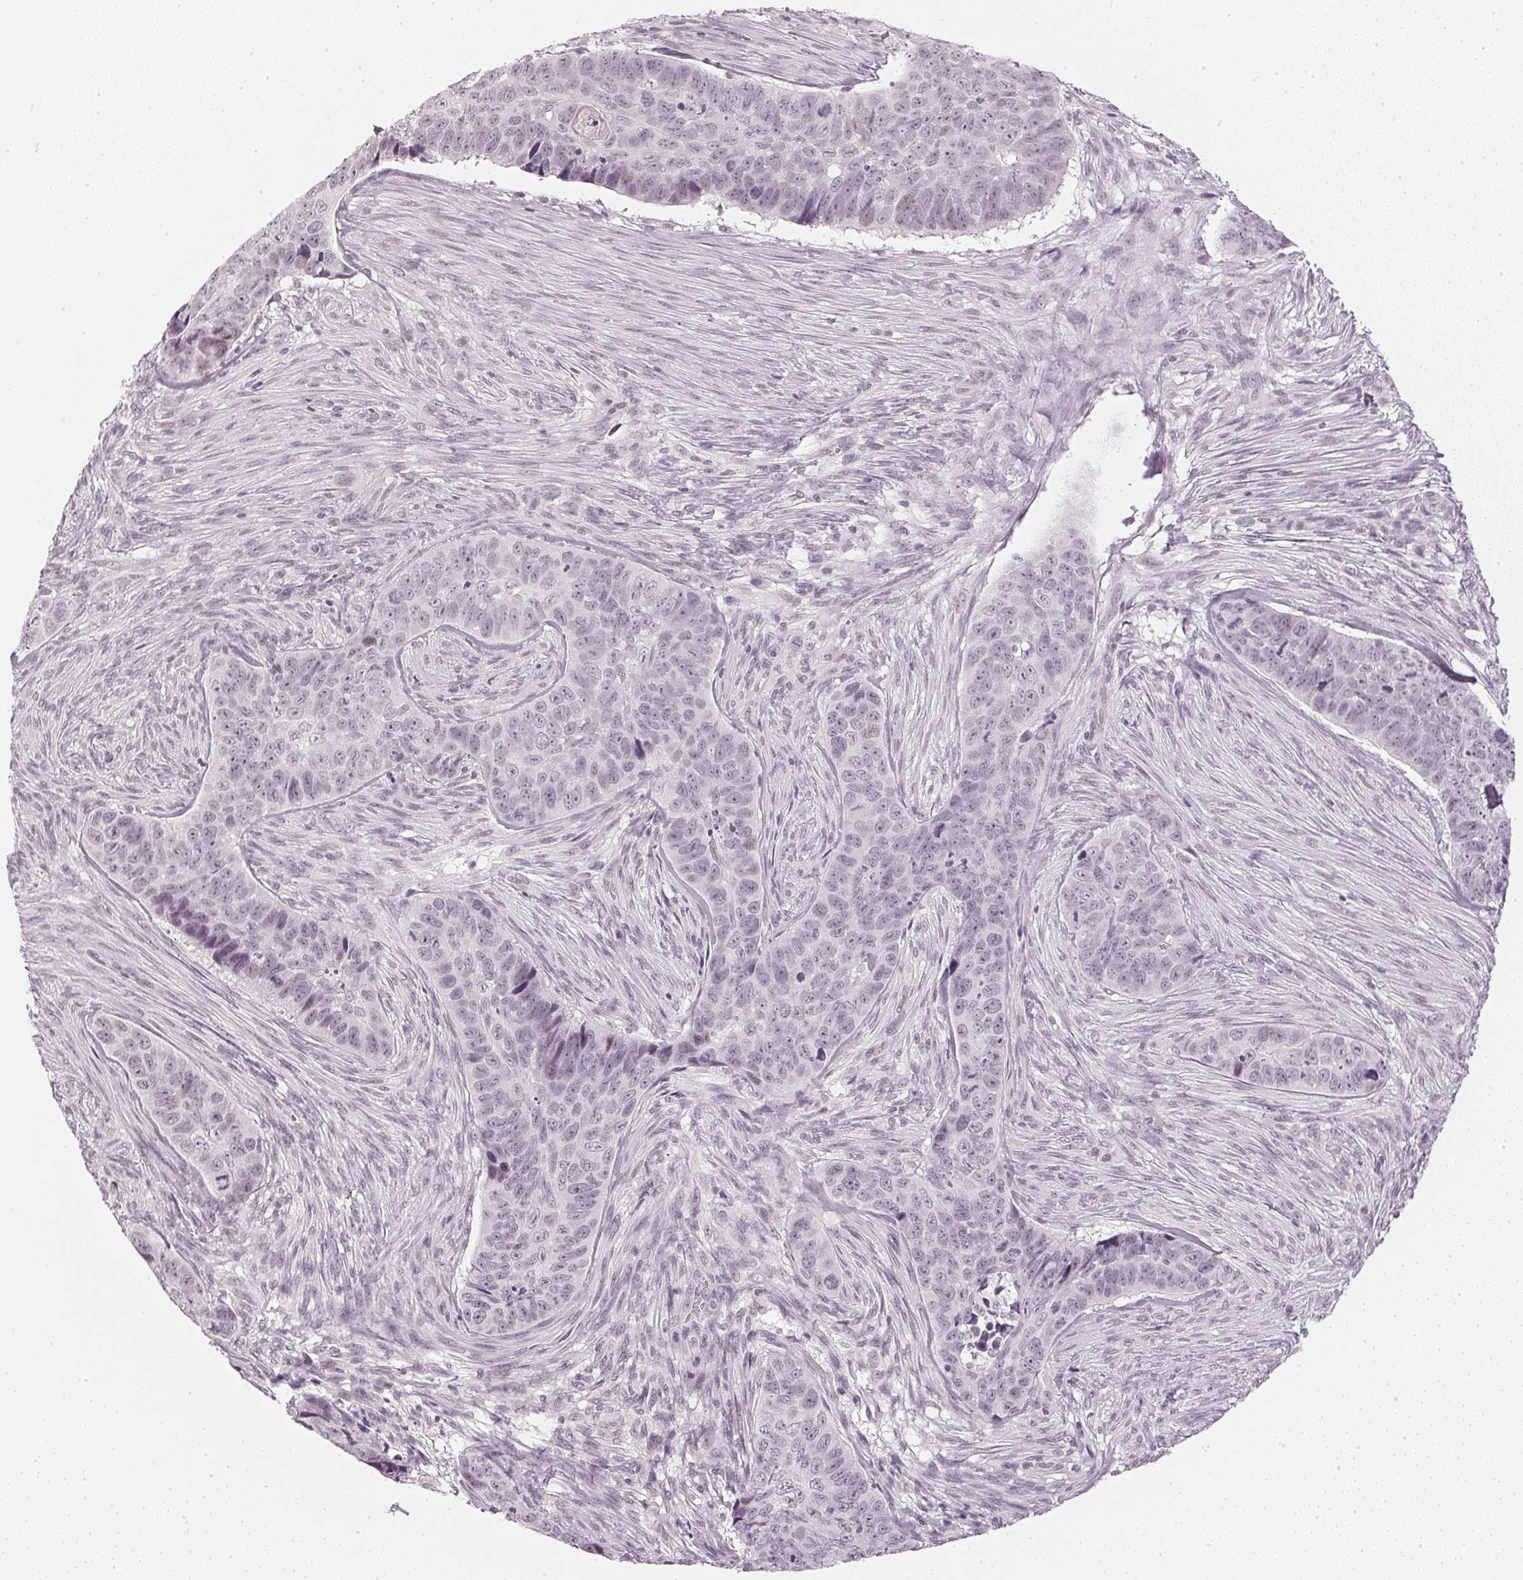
{"staining": {"intensity": "negative", "quantity": "none", "location": "none"}, "tissue": "skin cancer", "cell_type": "Tumor cells", "image_type": "cancer", "snomed": [{"axis": "morphology", "description": "Basal cell carcinoma"}, {"axis": "topography", "description": "Skin"}], "caption": "High magnification brightfield microscopy of skin cancer stained with DAB (3,3'-diaminobenzidine) (brown) and counterstained with hematoxylin (blue): tumor cells show no significant expression.", "gene": "DNAJC6", "patient": {"sex": "female", "age": 82}}